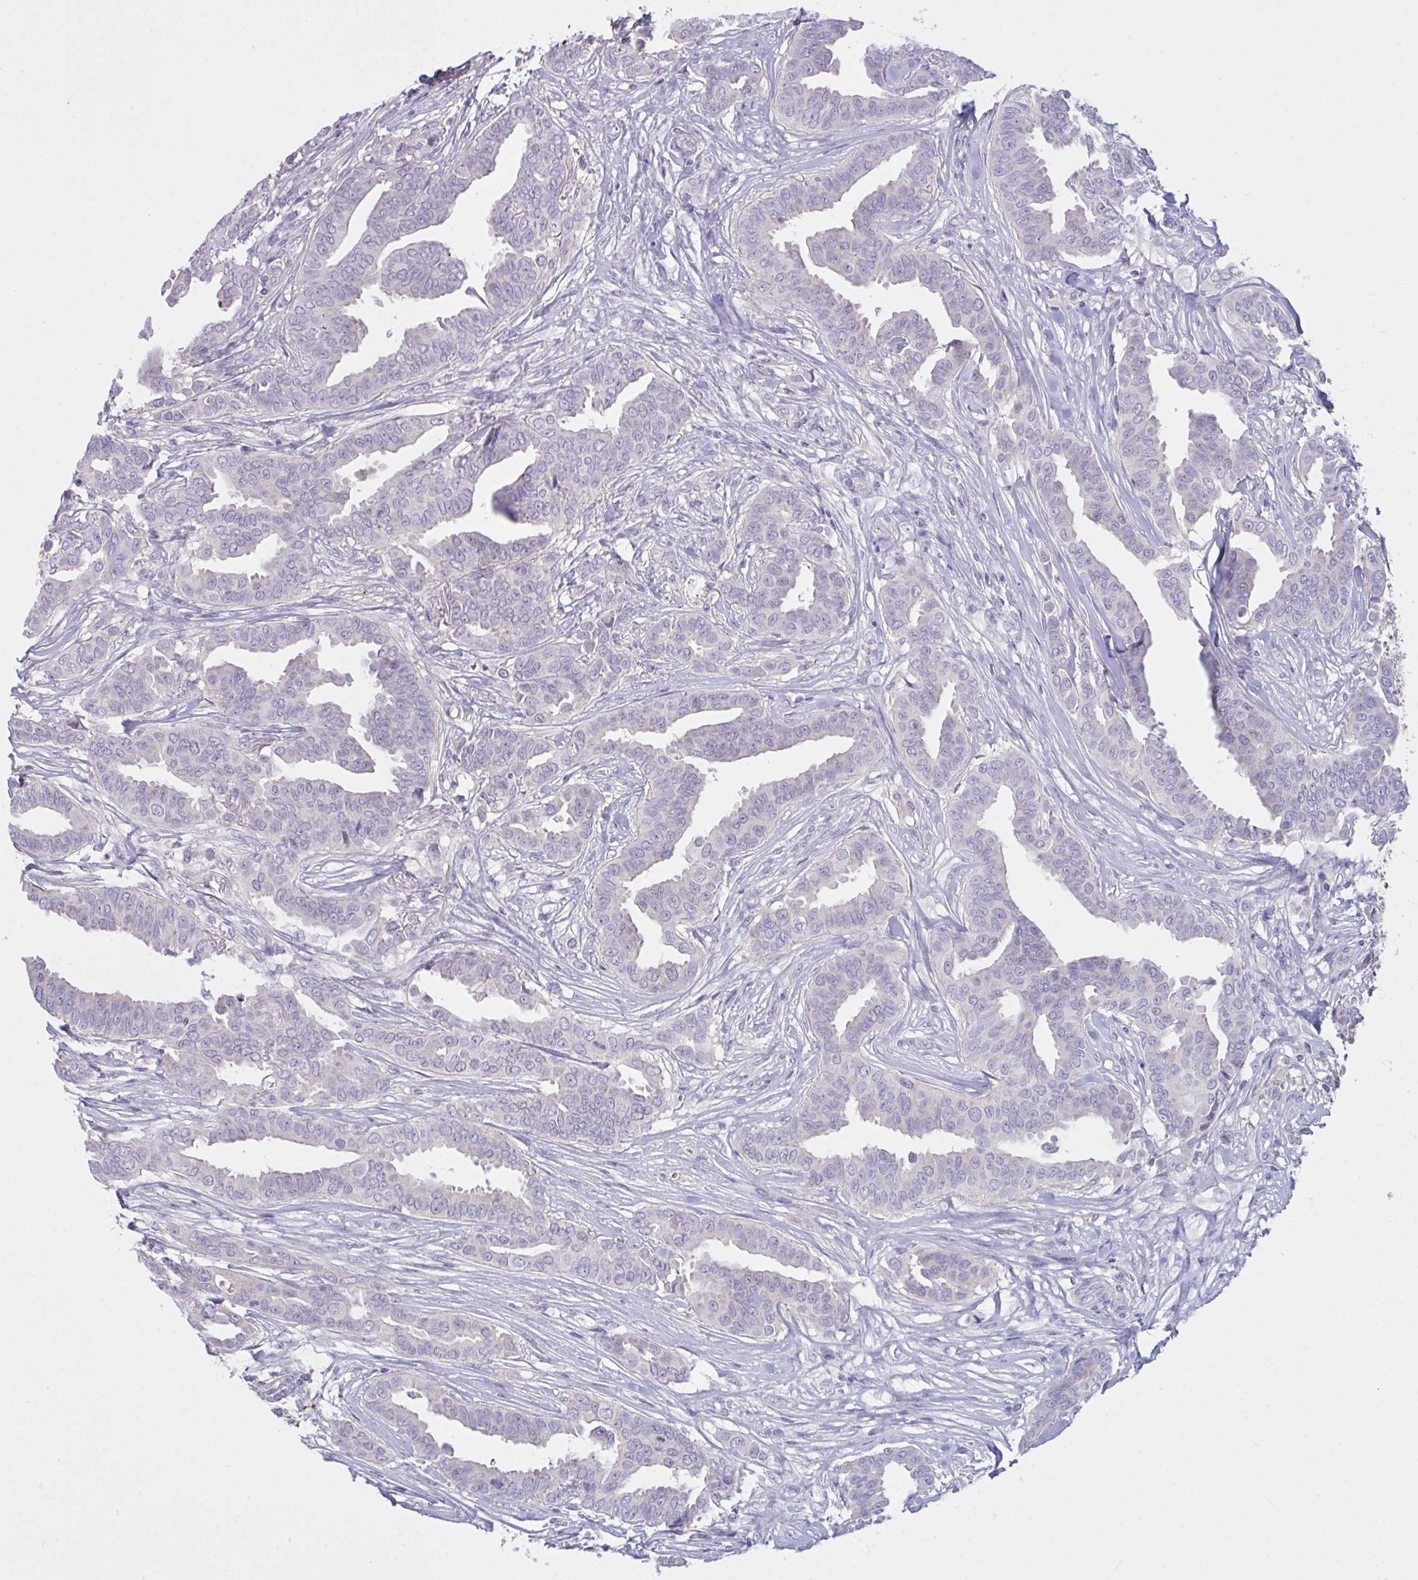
{"staining": {"intensity": "negative", "quantity": "none", "location": "none"}, "tissue": "breast cancer", "cell_type": "Tumor cells", "image_type": "cancer", "snomed": [{"axis": "morphology", "description": "Duct carcinoma"}, {"axis": "topography", "description": "Breast"}], "caption": "IHC of human breast cancer (invasive ductal carcinoma) reveals no positivity in tumor cells.", "gene": "IL1R1", "patient": {"sex": "female", "age": 45}}